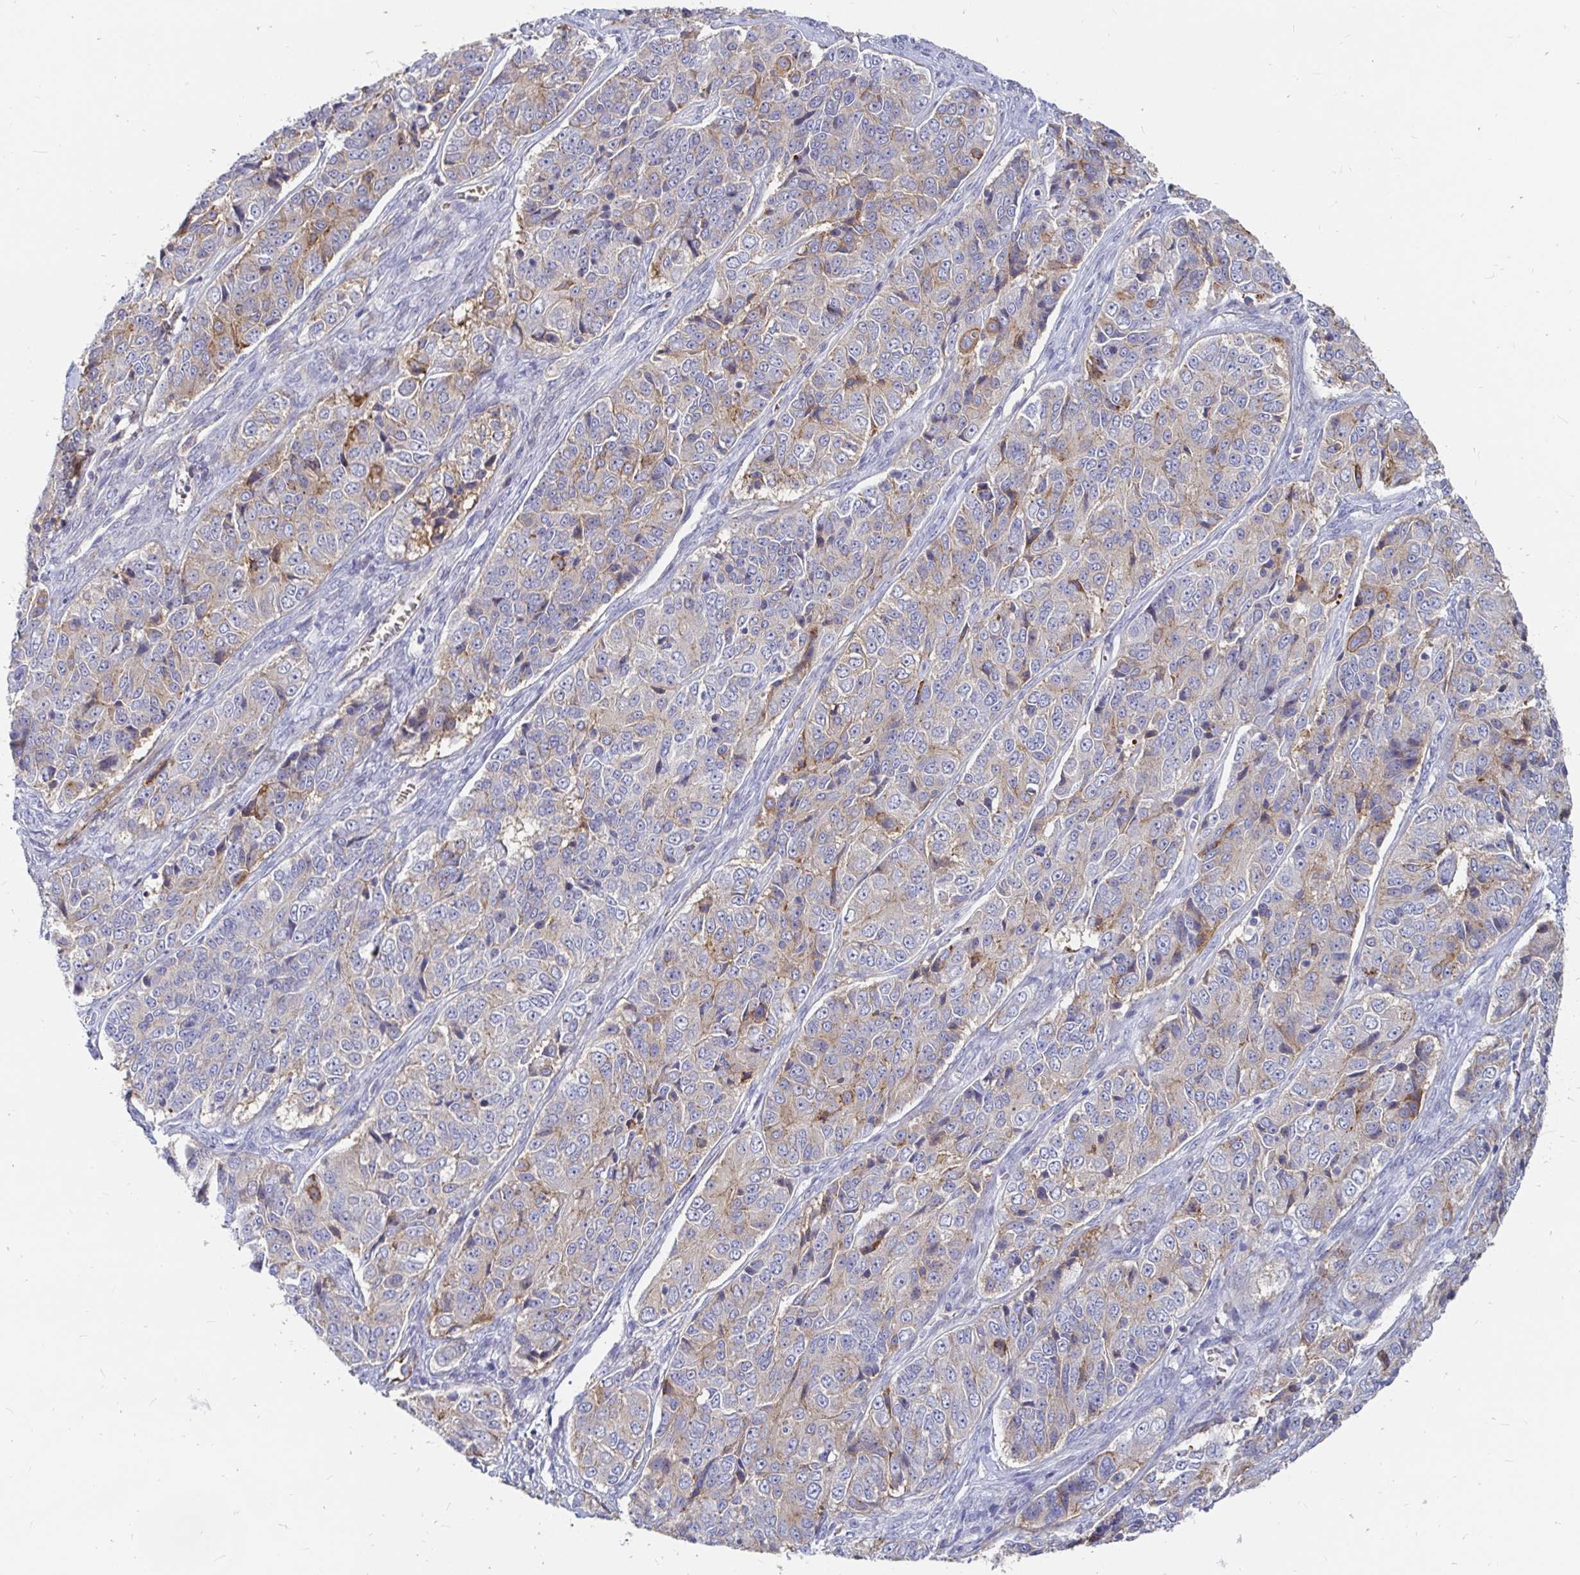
{"staining": {"intensity": "weak", "quantity": "<25%", "location": "cytoplasmic/membranous"}, "tissue": "ovarian cancer", "cell_type": "Tumor cells", "image_type": "cancer", "snomed": [{"axis": "morphology", "description": "Carcinoma, endometroid"}, {"axis": "topography", "description": "Ovary"}], "caption": "An immunohistochemistry photomicrograph of endometroid carcinoma (ovarian) is shown. There is no staining in tumor cells of endometroid carcinoma (ovarian).", "gene": "KCTD19", "patient": {"sex": "female", "age": 51}}